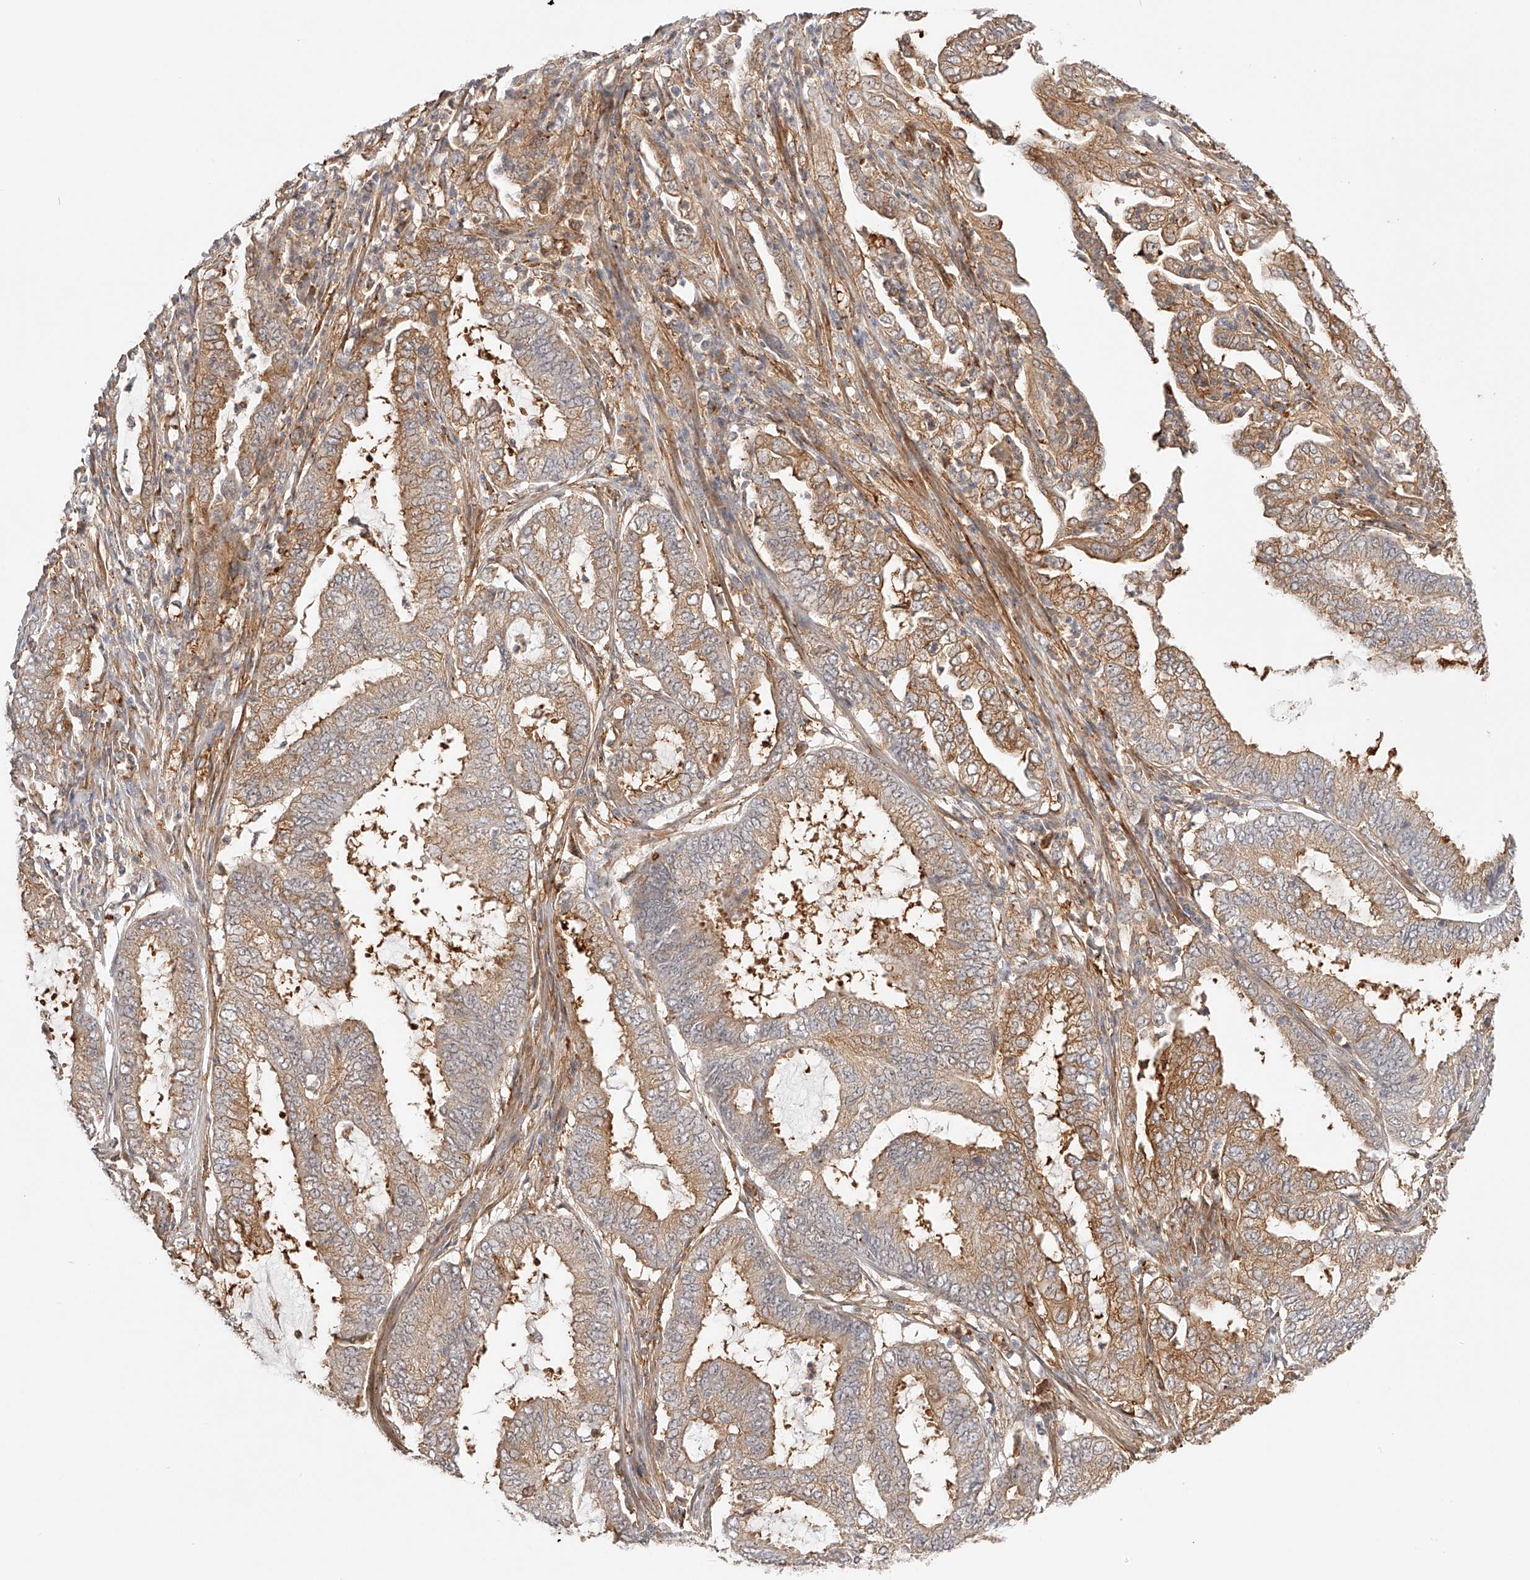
{"staining": {"intensity": "moderate", "quantity": ">75%", "location": "cytoplasmic/membranous"}, "tissue": "endometrial cancer", "cell_type": "Tumor cells", "image_type": "cancer", "snomed": [{"axis": "morphology", "description": "Adenocarcinoma, NOS"}, {"axis": "topography", "description": "Endometrium"}], "caption": "The immunohistochemical stain shows moderate cytoplasmic/membranous positivity in tumor cells of endometrial cancer tissue.", "gene": "SYNC", "patient": {"sex": "female", "age": 51}}